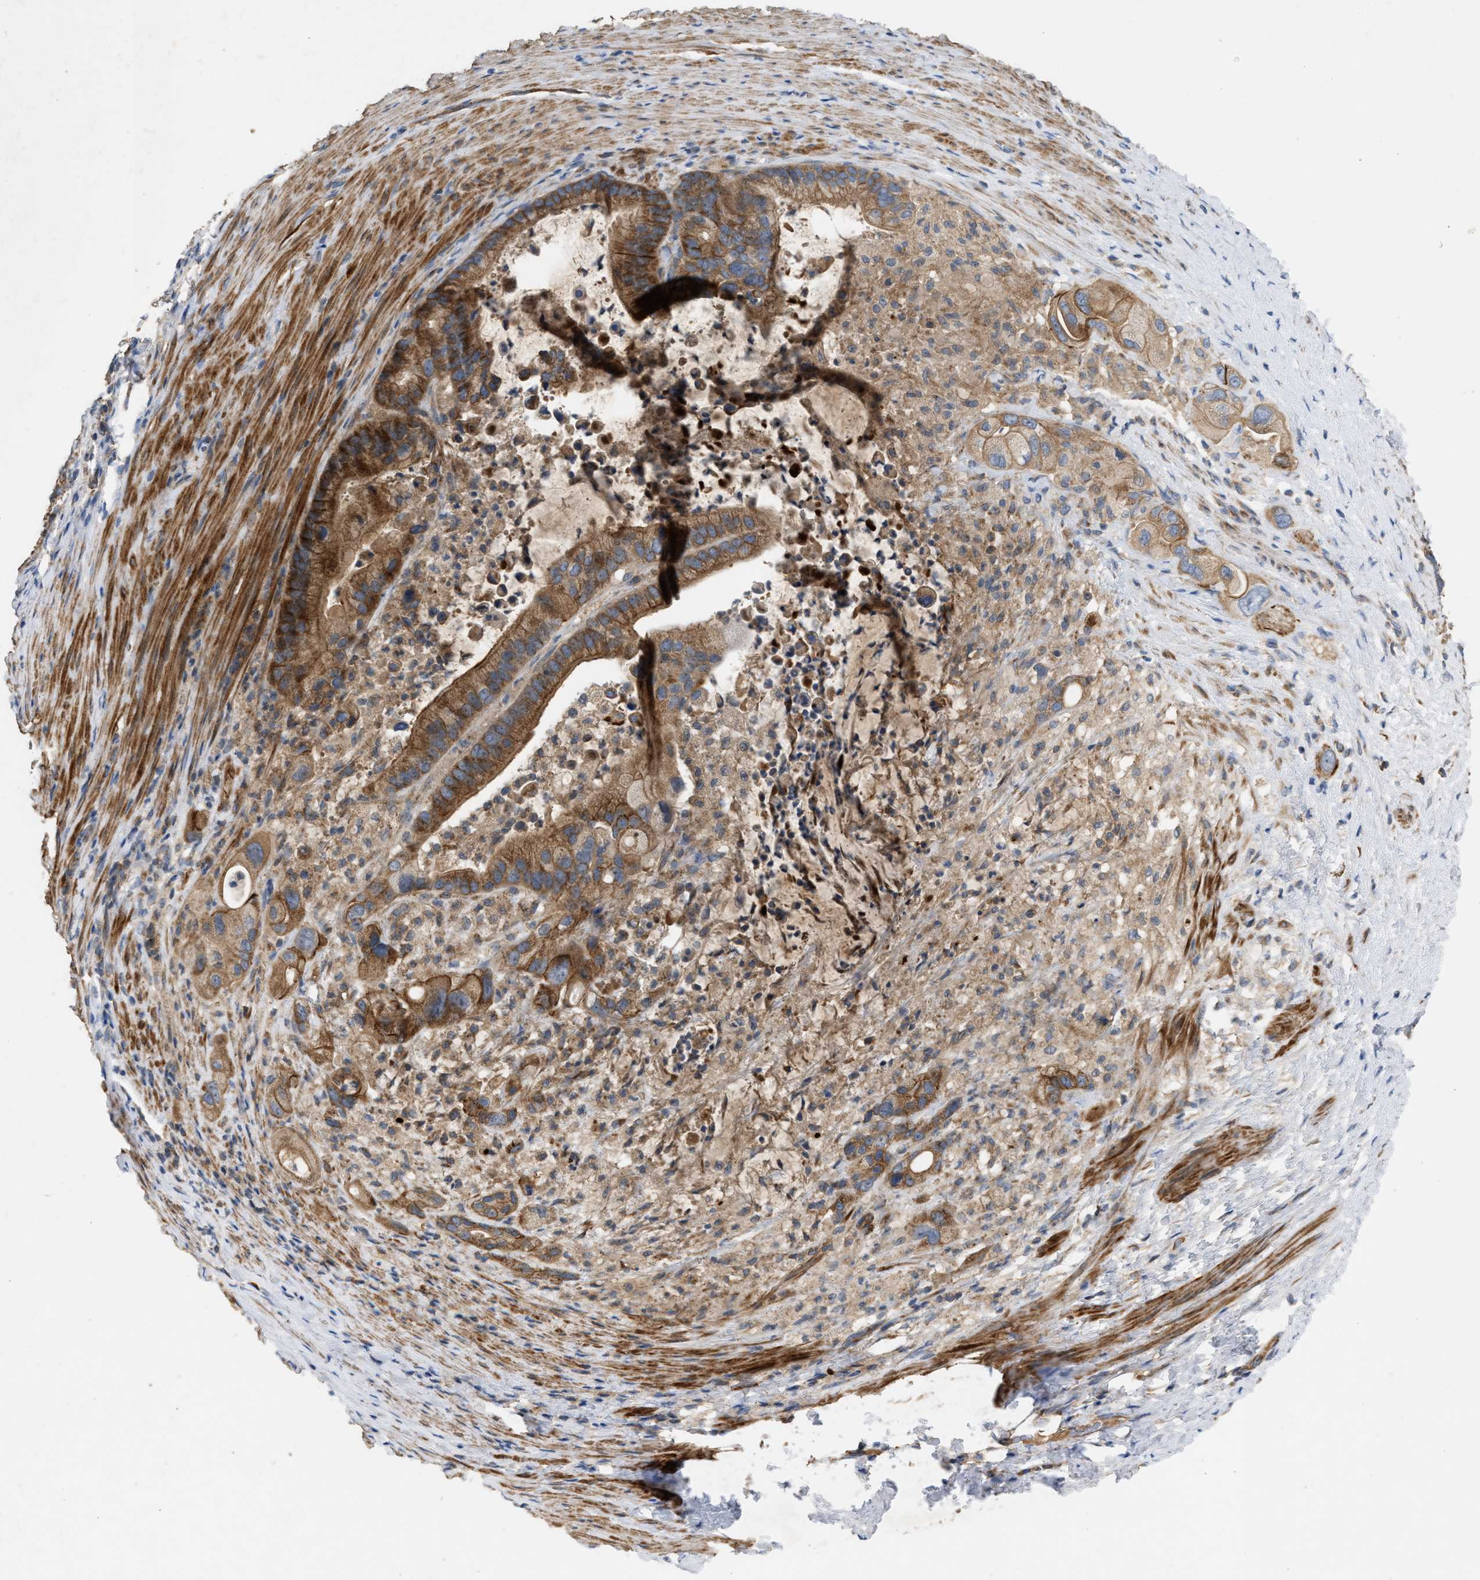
{"staining": {"intensity": "moderate", "quantity": ">75%", "location": "cytoplasmic/membranous"}, "tissue": "pancreatic cancer", "cell_type": "Tumor cells", "image_type": "cancer", "snomed": [{"axis": "morphology", "description": "Adenocarcinoma, NOS"}, {"axis": "topography", "description": "Pancreas"}], "caption": "IHC of human adenocarcinoma (pancreatic) shows medium levels of moderate cytoplasmic/membranous staining in about >75% of tumor cells.", "gene": "TACO1", "patient": {"sex": "male", "age": 69}}